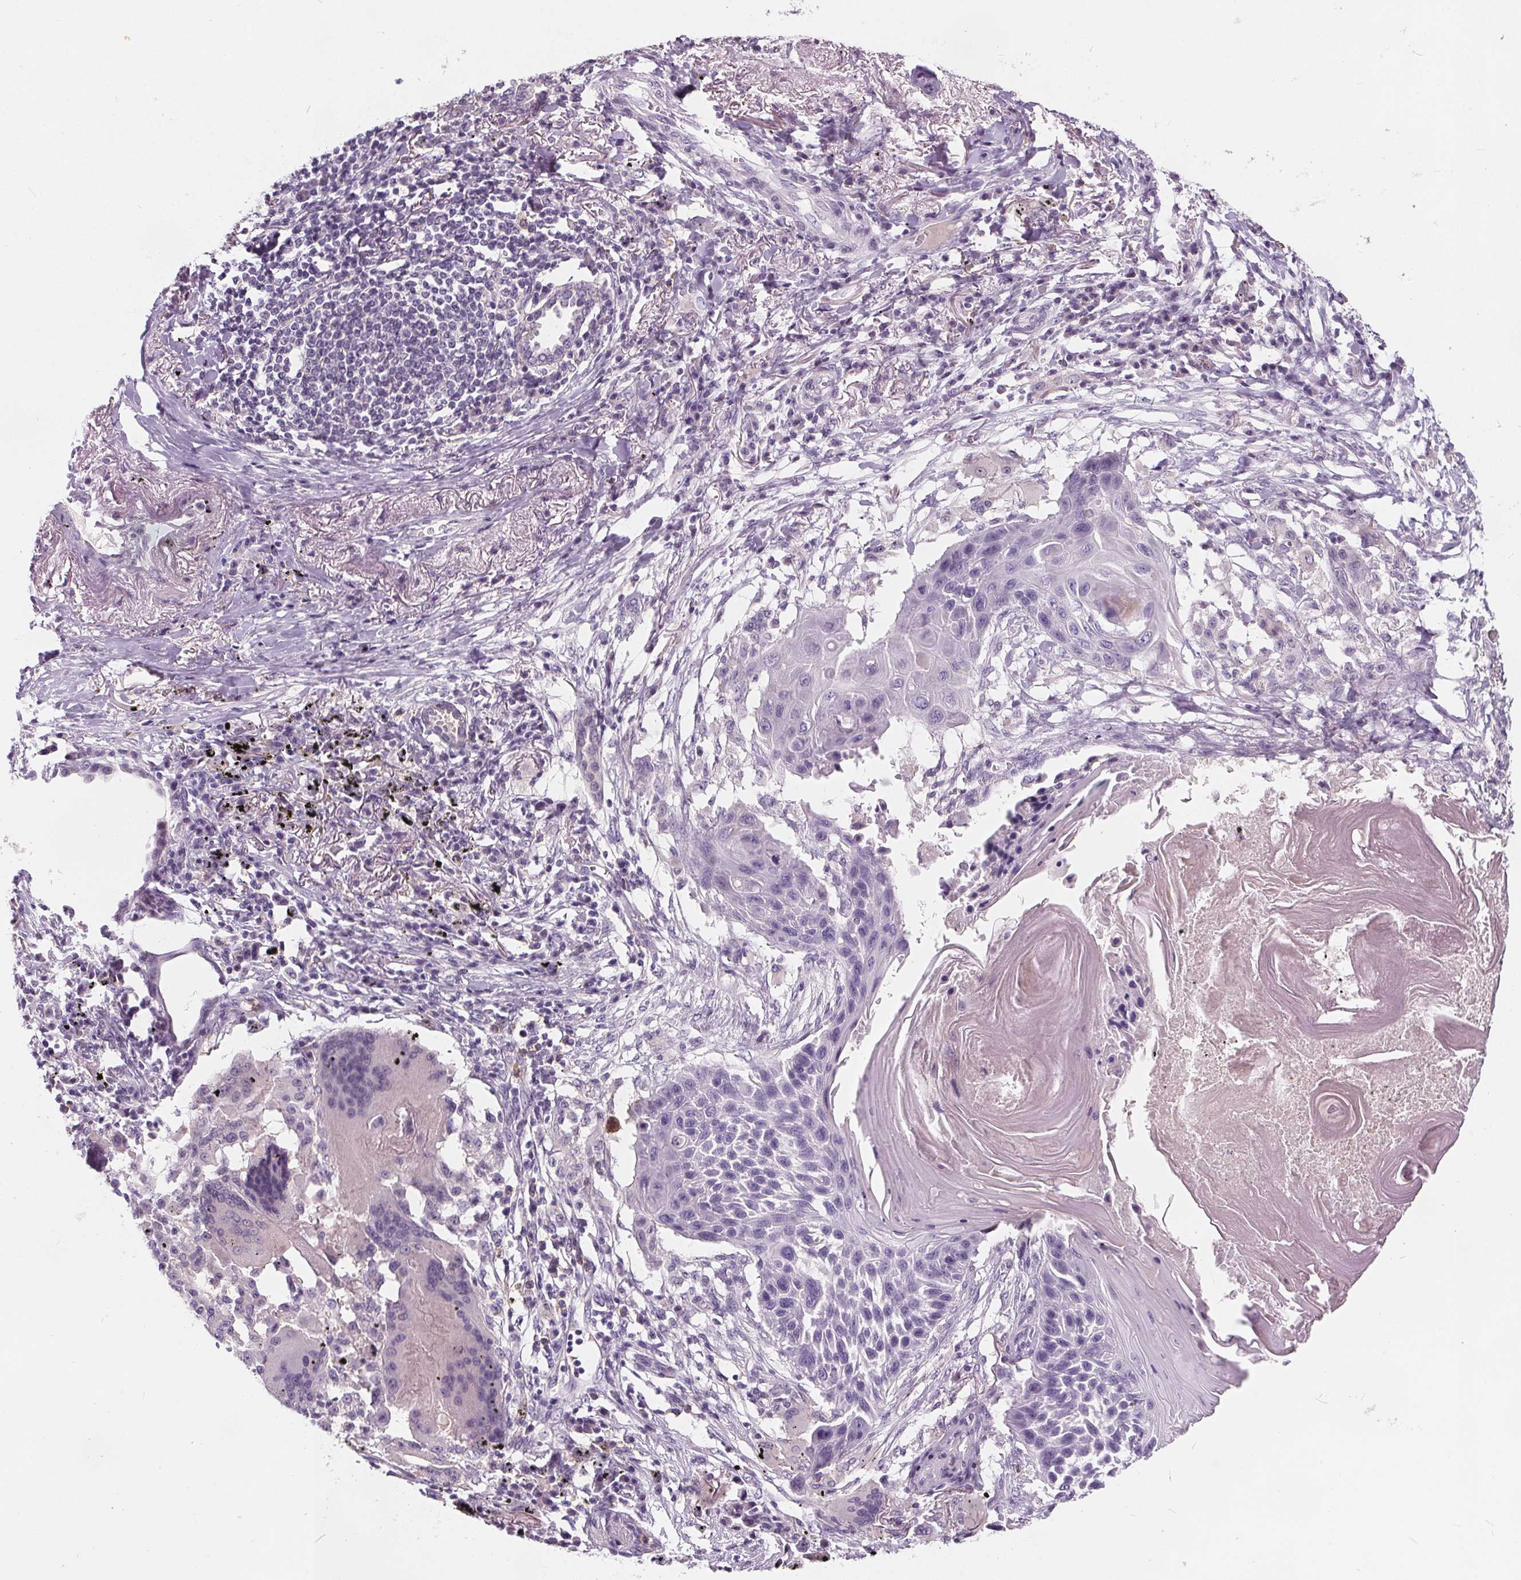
{"staining": {"intensity": "negative", "quantity": "none", "location": "none"}, "tissue": "lung cancer", "cell_type": "Tumor cells", "image_type": "cancer", "snomed": [{"axis": "morphology", "description": "Squamous cell carcinoma, NOS"}, {"axis": "topography", "description": "Lung"}], "caption": "Tumor cells show no significant staining in lung squamous cell carcinoma. (Stains: DAB IHC with hematoxylin counter stain, Microscopy: brightfield microscopy at high magnification).", "gene": "HAAO", "patient": {"sex": "male", "age": 78}}